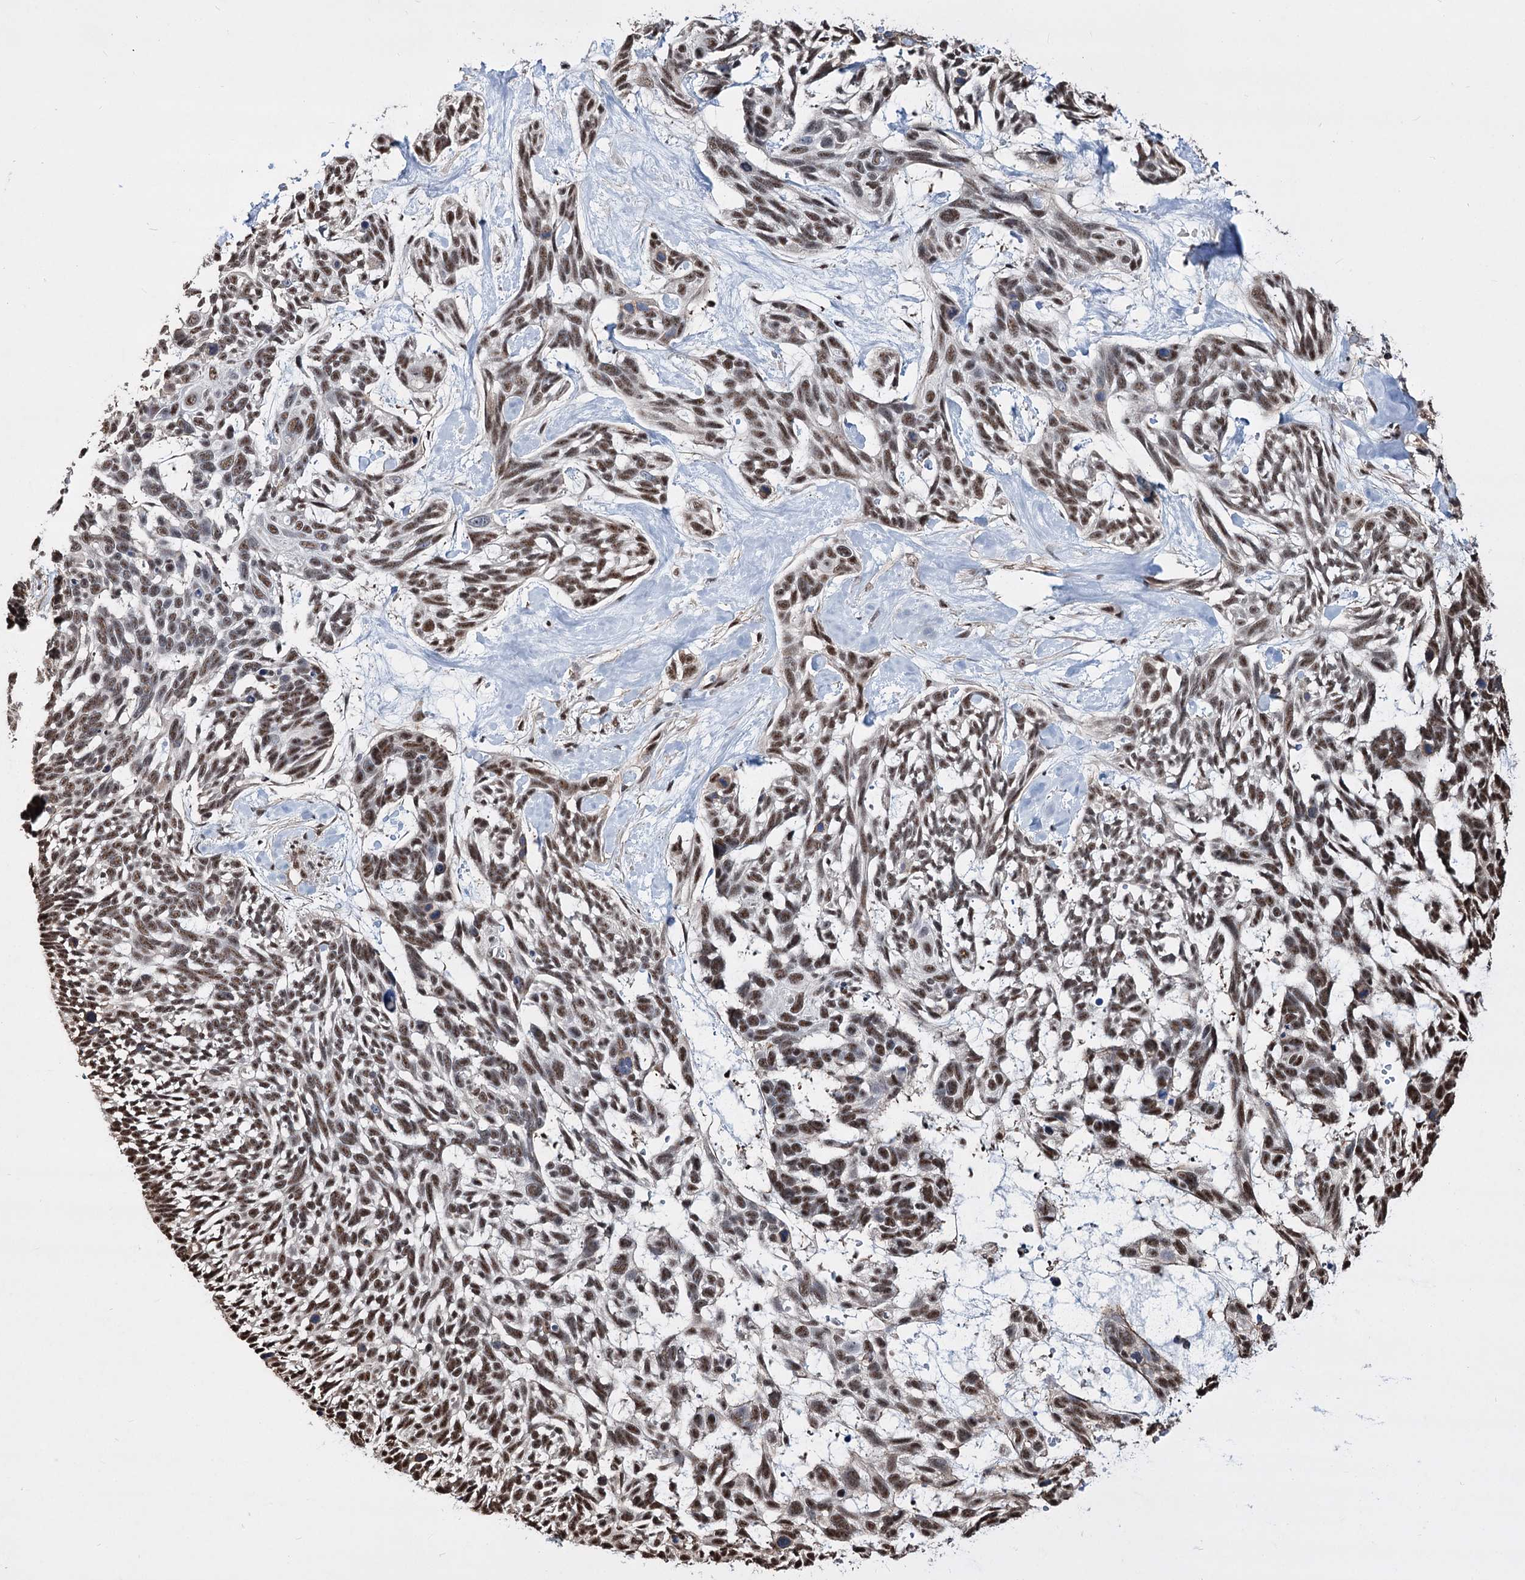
{"staining": {"intensity": "moderate", "quantity": ">75%", "location": "nuclear"}, "tissue": "skin cancer", "cell_type": "Tumor cells", "image_type": "cancer", "snomed": [{"axis": "morphology", "description": "Basal cell carcinoma"}, {"axis": "topography", "description": "Skin"}], "caption": "Immunohistochemical staining of skin cancer (basal cell carcinoma) shows moderate nuclear protein positivity in about >75% of tumor cells. (Brightfield microscopy of DAB IHC at high magnification).", "gene": "CHMP7", "patient": {"sex": "male", "age": 88}}